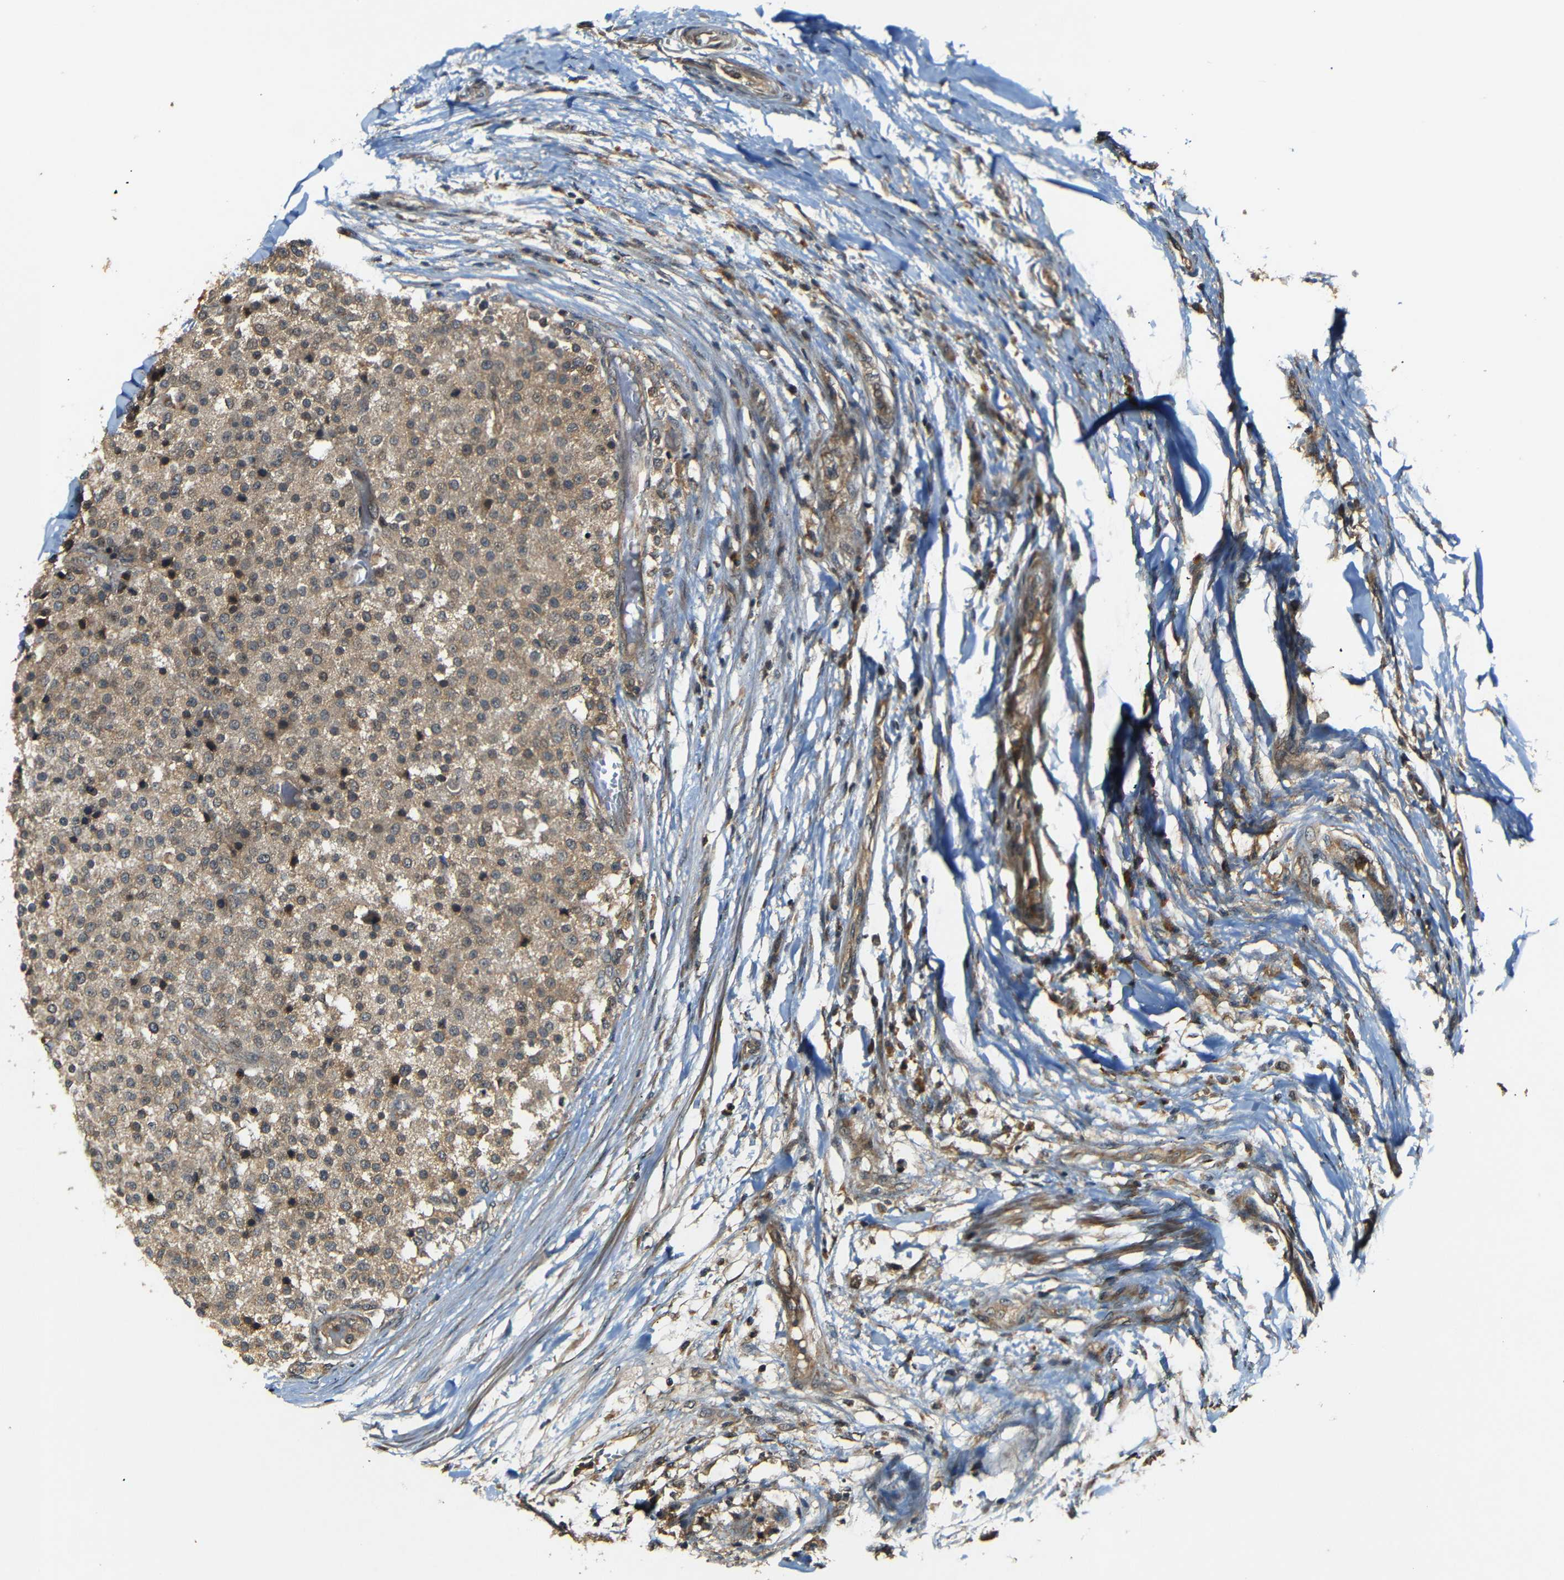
{"staining": {"intensity": "weak", "quantity": ">75%", "location": "cytoplasmic/membranous"}, "tissue": "testis cancer", "cell_type": "Tumor cells", "image_type": "cancer", "snomed": [{"axis": "morphology", "description": "Seminoma, NOS"}, {"axis": "topography", "description": "Testis"}], "caption": "The image exhibits a brown stain indicating the presence of a protein in the cytoplasmic/membranous of tumor cells in testis cancer (seminoma).", "gene": "TANK", "patient": {"sex": "male", "age": 59}}